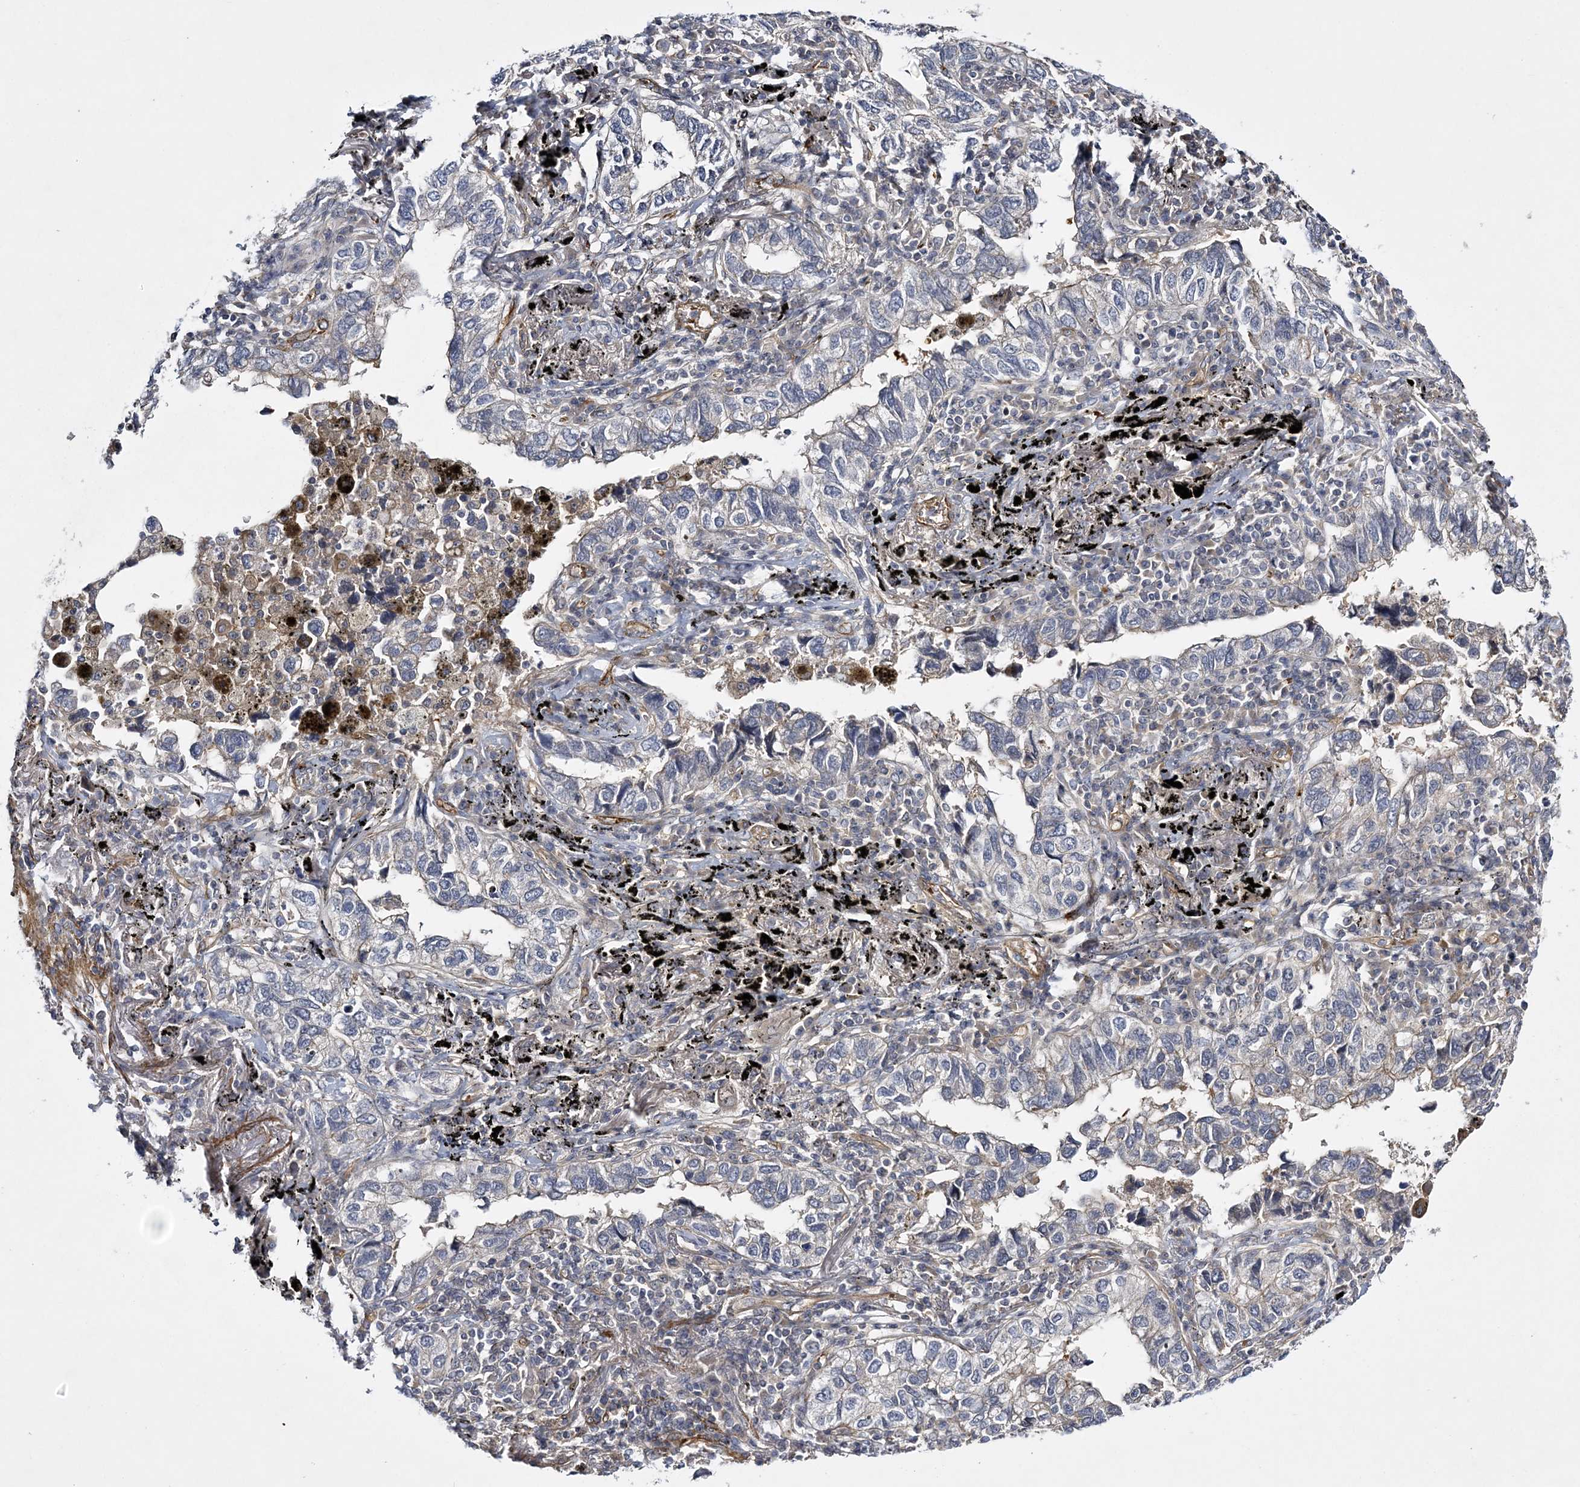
{"staining": {"intensity": "negative", "quantity": "none", "location": "none"}, "tissue": "lung cancer", "cell_type": "Tumor cells", "image_type": "cancer", "snomed": [{"axis": "morphology", "description": "Adenocarcinoma, NOS"}, {"axis": "topography", "description": "Lung"}], "caption": "Immunohistochemistry of lung adenocarcinoma reveals no expression in tumor cells. The staining was performed using DAB (3,3'-diaminobenzidine) to visualize the protein expression in brown, while the nuclei were stained in blue with hematoxylin (Magnification: 20x).", "gene": "CALN1", "patient": {"sex": "male", "age": 65}}